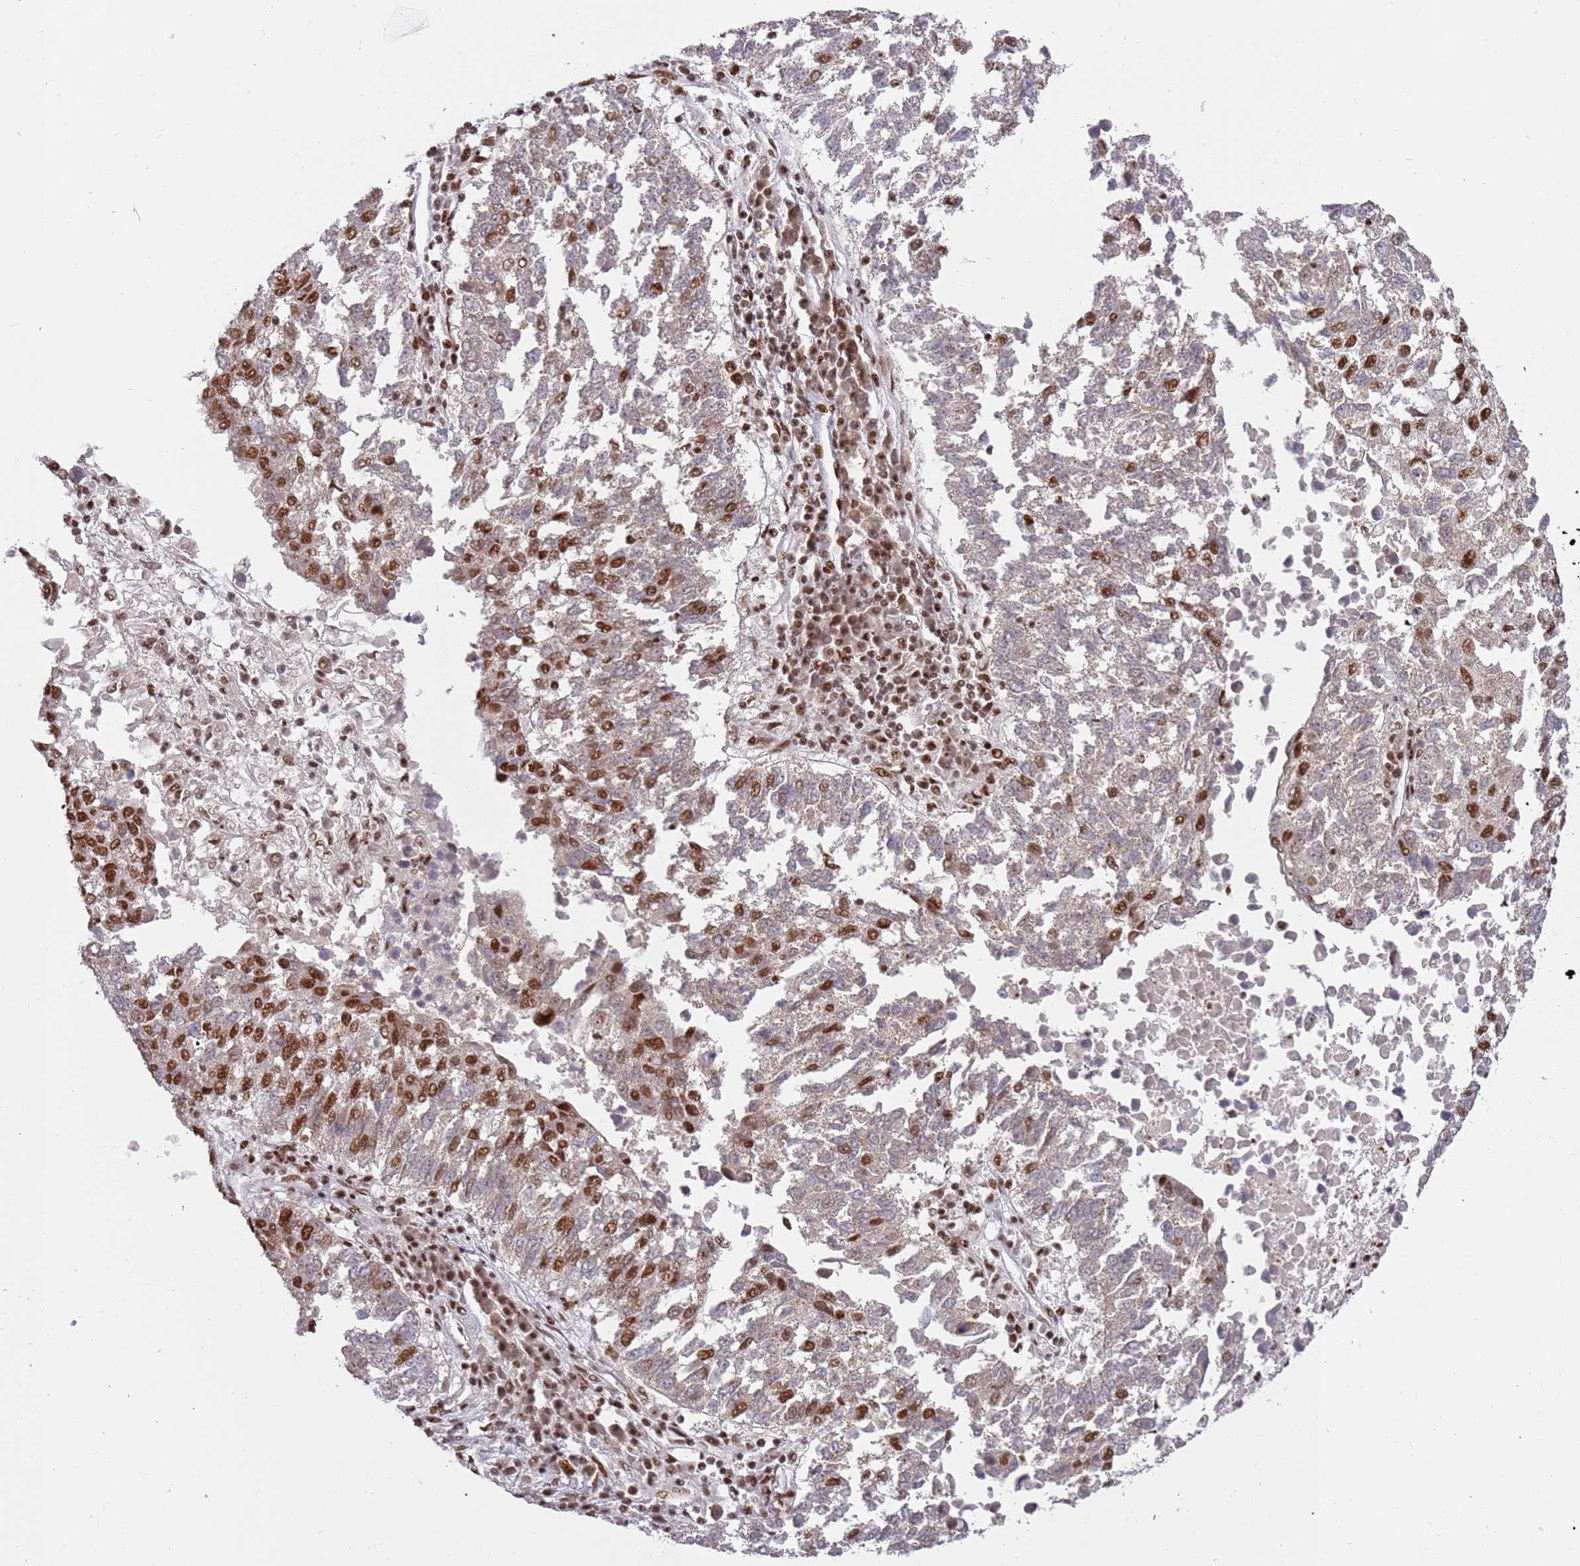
{"staining": {"intensity": "moderate", "quantity": "<25%", "location": "nuclear"}, "tissue": "lung cancer", "cell_type": "Tumor cells", "image_type": "cancer", "snomed": [{"axis": "morphology", "description": "Squamous cell carcinoma, NOS"}, {"axis": "topography", "description": "Lung"}], "caption": "This image demonstrates immunohistochemistry staining of human lung cancer, with low moderate nuclear expression in about <25% of tumor cells.", "gene": "TENT4A", "patient": {"sex": "male", "age": 73}}